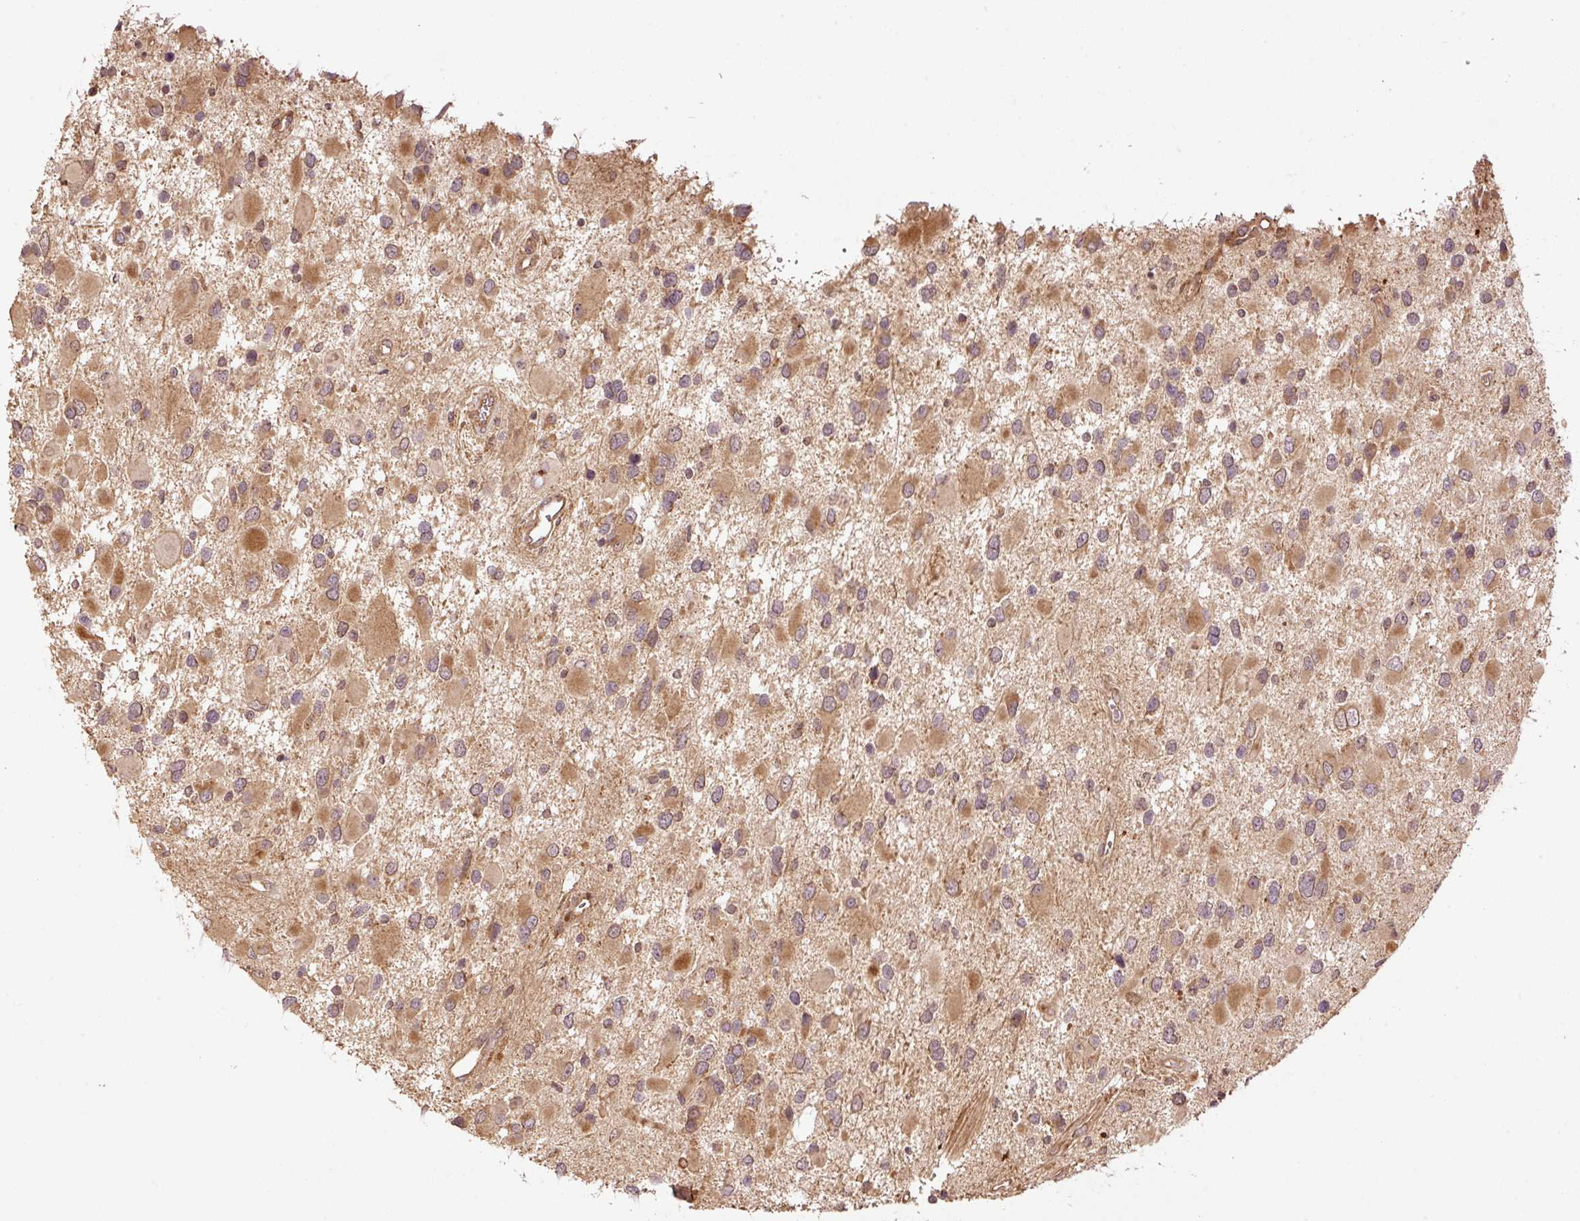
{"staining": {"intensity": "moderate", "quantity": ">75%", "location": "cytoplasmic/membranous"}, "tissue": "glioma", "cell_type": "Tumor cells", "image_type": "cancer", "snomed": [{"axis": "morphology", "description": "Glioma, malignant, High grade"}, {"axis": "topography", "description": "Brain"}], "caption": "Immunohistochemistry (IHC) staining of high-grade glioma (malignant), which shows medium levels of moderate cytoplasmic/membranous positivity in approximately >75% of tumor cells indicating moderate cytoplasmic/membranous protein positivity. The staining was performed using DAB (brown) for protein detection and nuclei were counterstained in hematoxylin (blue).", "gene": "OXER1", "patient": {"sex": "male", "age": 53}}